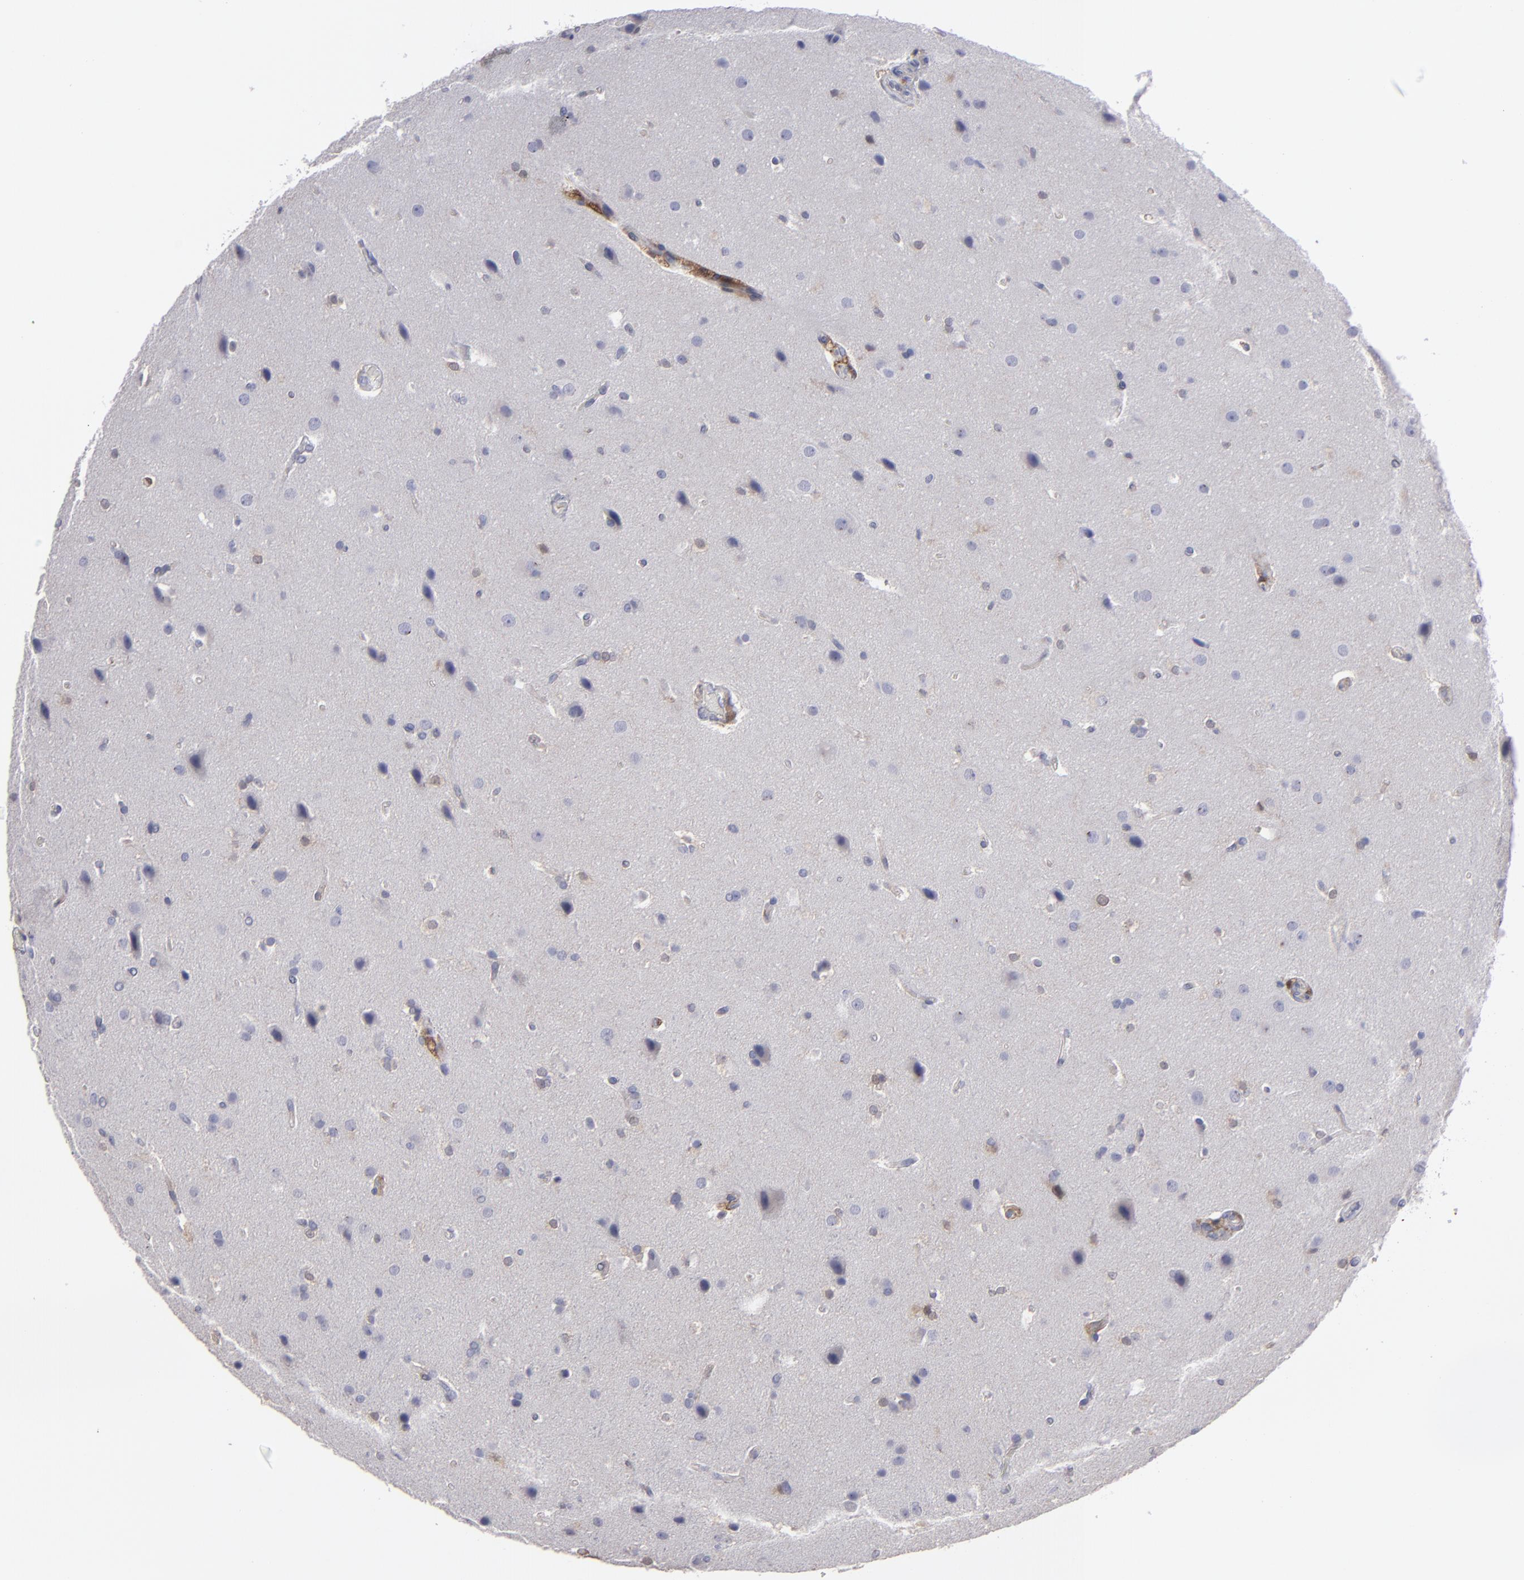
{"staining": {"intensity": "negative", "quantity": "none", "location": "none"}, "tissue": "glioma", "cell_type": "Tumor cells", "image_type": "cancer", "snomed": [{"axis": "morphology", "description": "Glioma, malignant, Low grade"}, {"axis": "topography", "description": "Cerebral cortex"}], "caption": "An IHC image of malignant low-grade glioma is shown. There is no staining in tumor cells of malignant low-grade glioma. The staining is performed using DAB (3,3'-diaminobenzidine) brown chromogen with nuclei counter-stained in using hematoxylin.", "gene": "SEMA3G", "patient": {"sex": "female", "age": 47}}